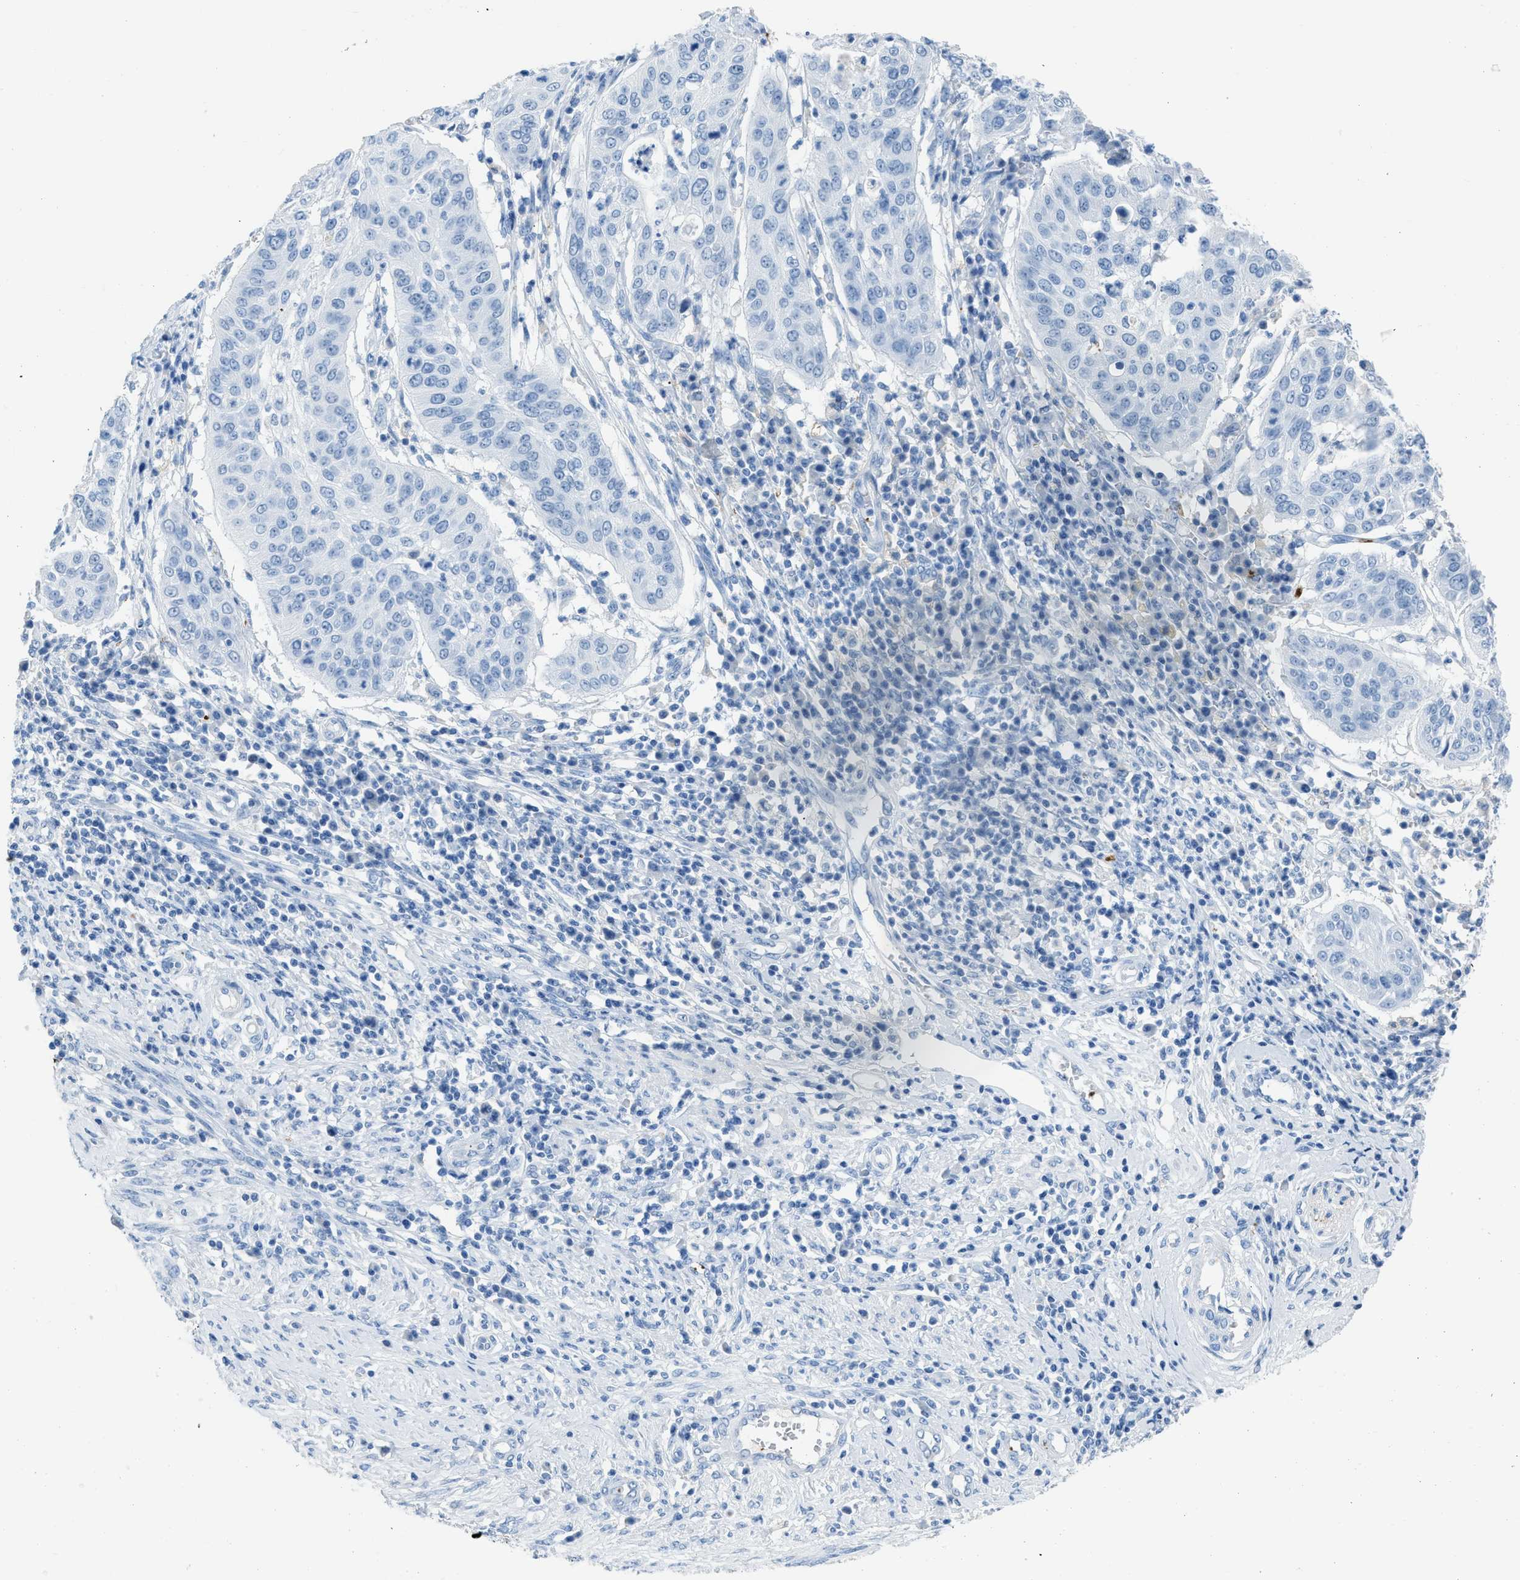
{"staining": {"intensity": "negative", "quantity": "none", "location": "none"}, "tissue": "cervical cancer", "cell_type": "Tumor cells", "image_type": "cancer", "snomed": [{"axis": "morphology", "description": "Normal tissue, NOS"}, {"axis": "morphology", "description": "Squamous cell carcinoma, NOS"}, {"axis": "topography", "description": "Cervix"}], "caption": "Tumor cells are negative for brown protein staining in squamous cell carcinoma (cervical).", "gene": "FAIM2", "patient": {"sex": "female", "age": 39}}